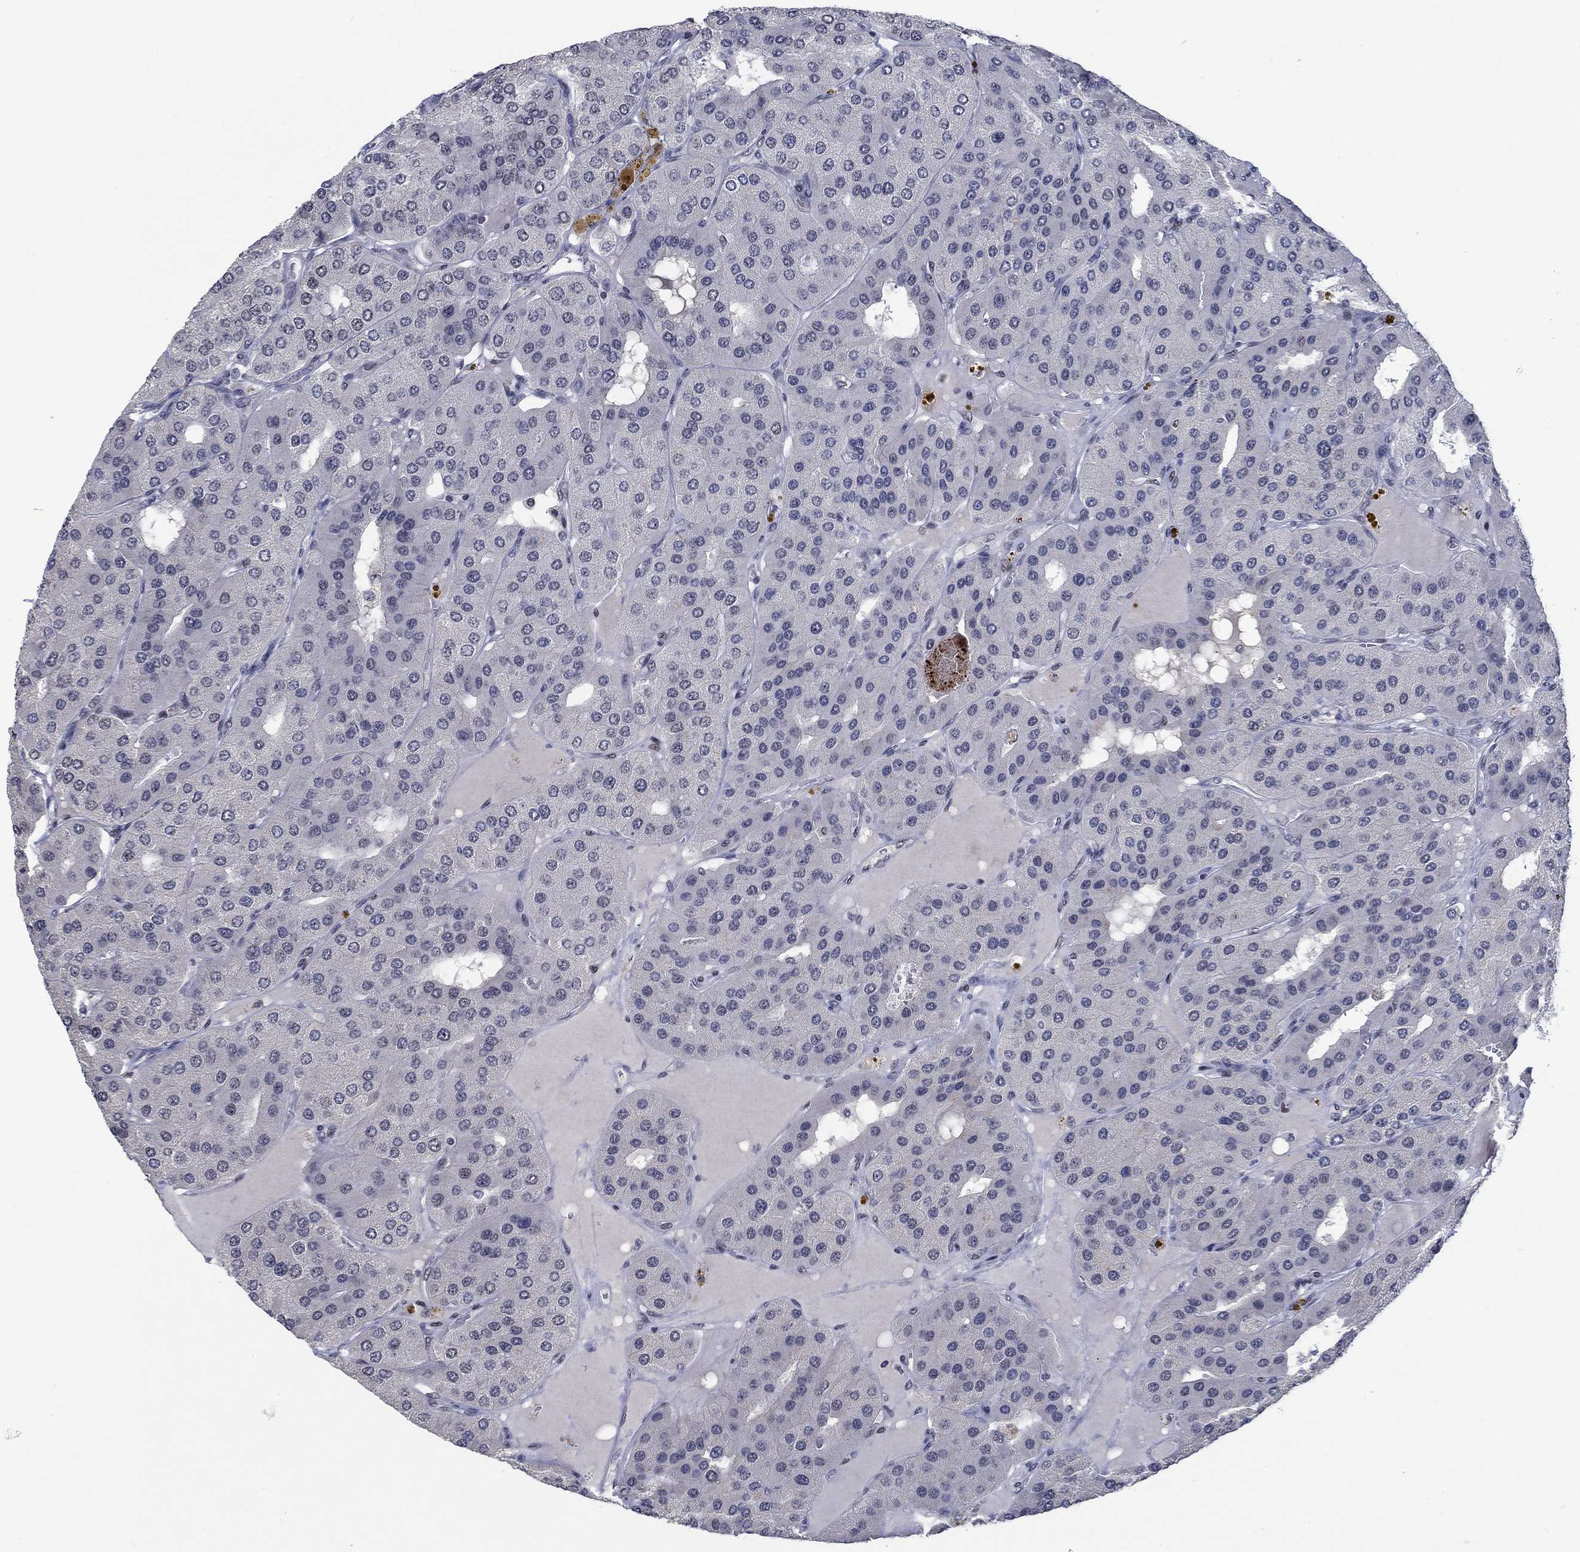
{"staining": {"intensity": "negative", "quantity": "none", "location": "none"}, "tissue": "parathyroid gland", "cell_type": "Glandular cells", "image_type": "normal", "snomed": [{"axis": "morphology", "description": "Normal tissue, NOS"}, {"axis": "morphology", "description": "Adenoma, NOS"}, {"axis": "topography", "description": "Parathyroid gland"}], "caption": "Glandular cells show no significant positivity in normal parathyroid gland. (Immunohistochemistry, brightfield microscopy, high magnification).", "gene": "HTN1", "patient": {"sex": "female", "age": 86}}